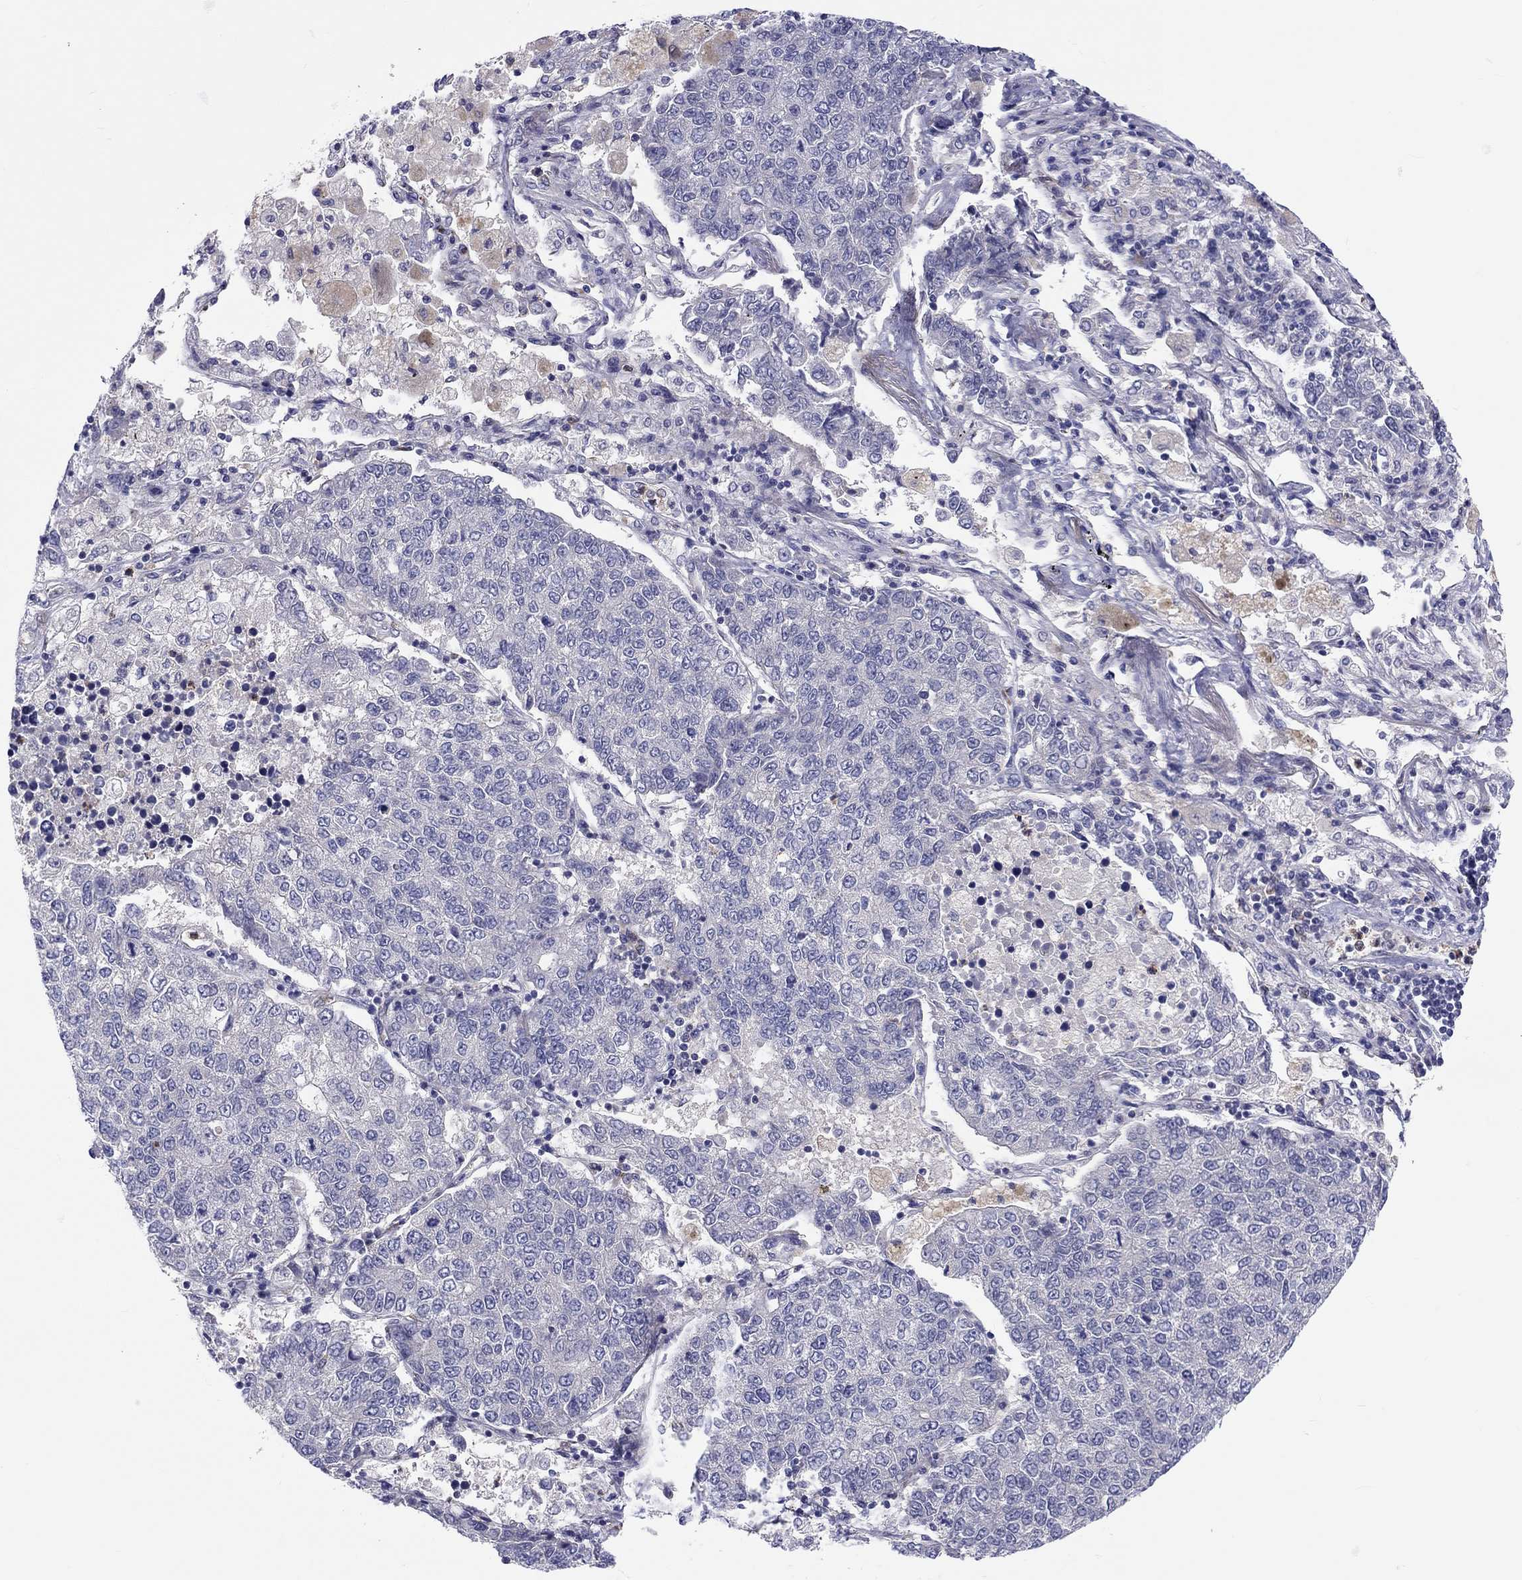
{"staining": {"intensity": "negative", "quantity": "none", "location": "none"}, "tissue": "lung cancer", "cell_type": "Tumor cells", "image_type": "cancer", "snomed": [{"axis": "morphology", "description": "Adenocarcinoma, NOS"}, {"axis": "topography", "description": "Lung"}], "caption": "Protein analysis of lung adenocarcinoma reveals no significant positivity in tumor cells.", "gene": "ABCG4", "patient": {"sex": "male", "age": 49}}